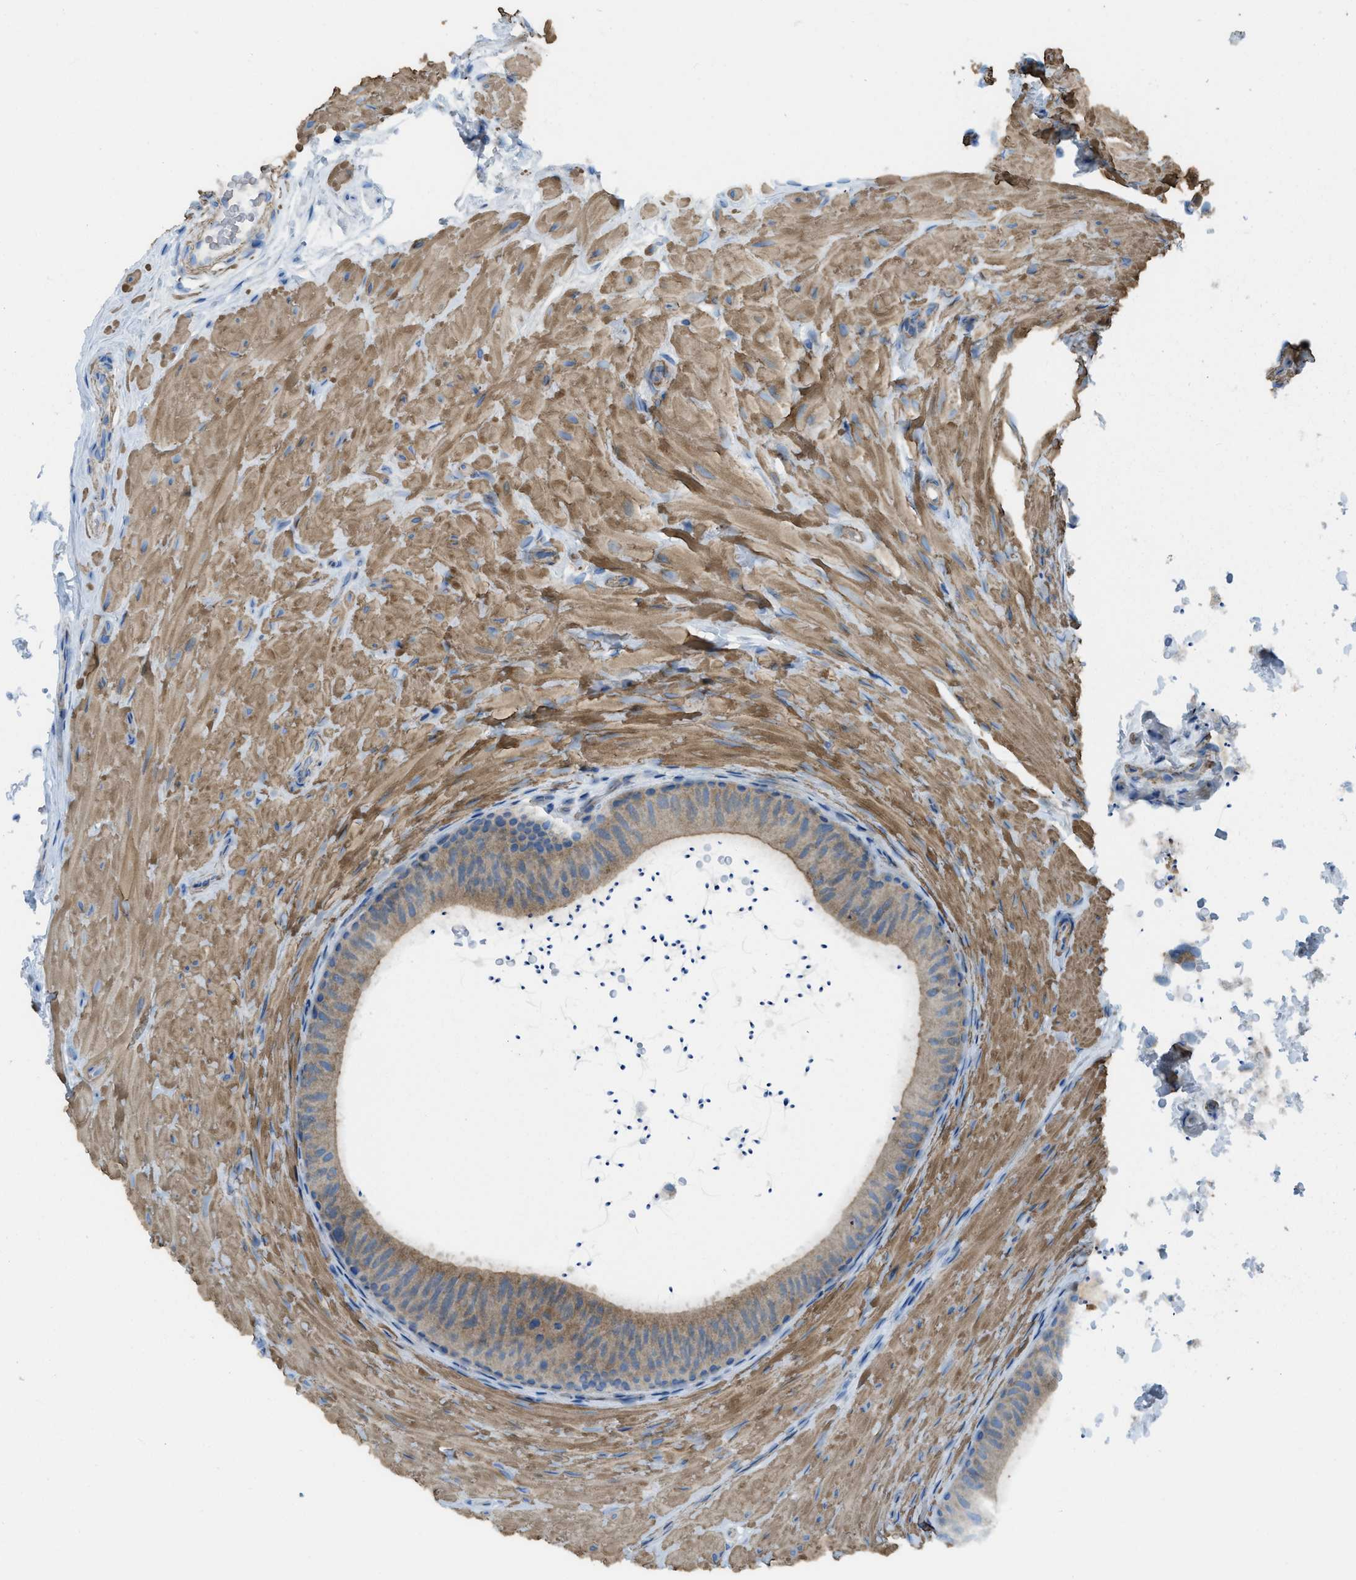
{"staining": {"intensity": "moderate", "quantity": "25%-75%", "location": "cytoplasmic/membranous"}, "tissue": "epididymis", "cell_type": "Glandular cells", "image_type": "normal", "snomed": [{"axis": "morphology", "description": "Normal tissue, NOS"}, {"axis": "topography", "description": "Epididymis"}], "caption": "This is a micrograph of immunohistochemistry (IHC) staining of benign epididymis, which shows moderate staining in the cytoplasmic/membranous of glandular cells.", "gene": "BMPR1A", "patient": {"sex": "male", "age": 34}}